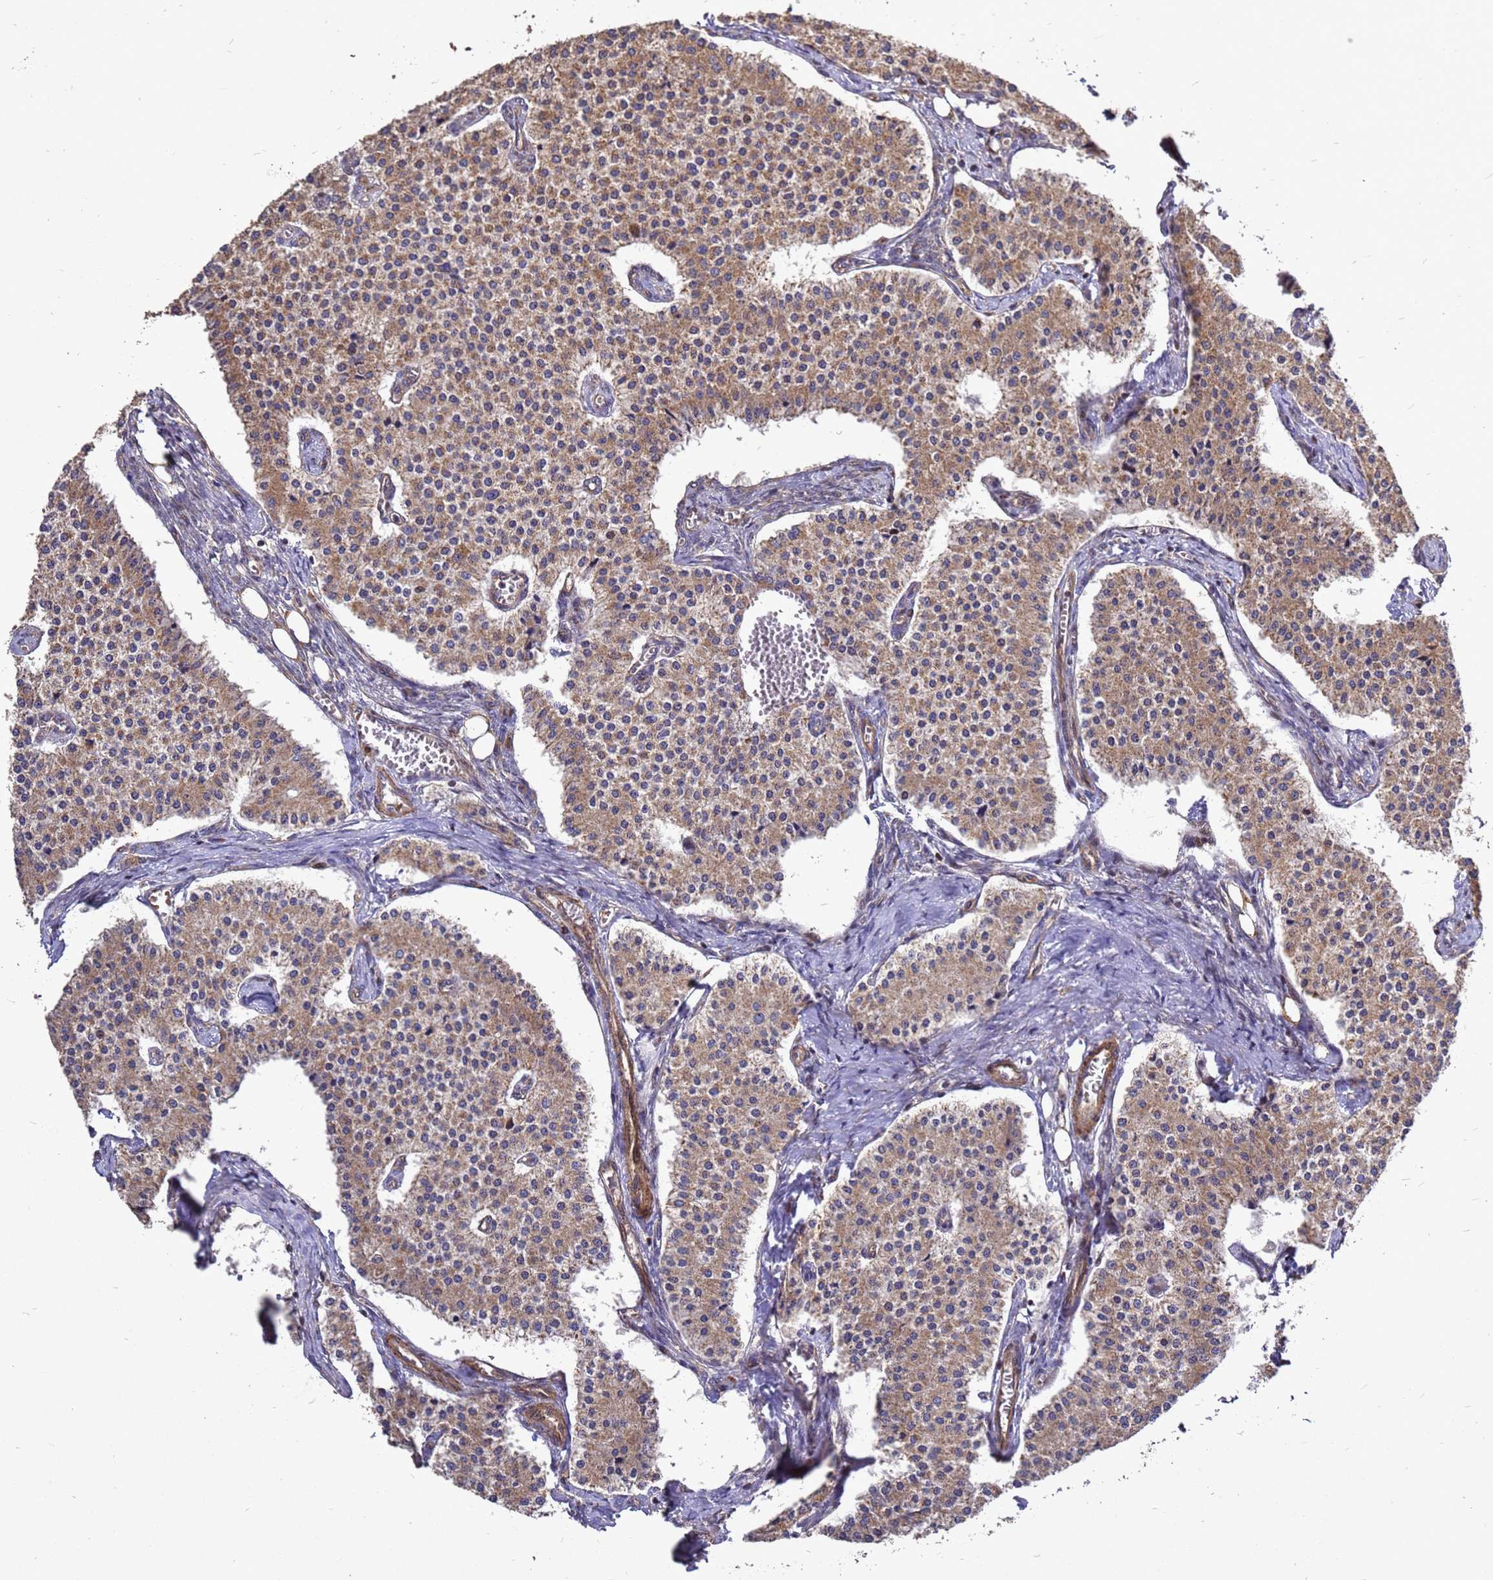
{"staining": {"intensity": "moderate", "quantity": ">75%", "location": "cytoplasmic/membranous"}, "tissue": "carcinoid", "cell_type": "Tumor cells", "image_type": "cancer", "snomed": [{"axis": "morphology", "description": "Carcinoid, malignant, NOS"}, {"axis": "topography", "description": "Colon"}], "caption": "Tumor cells show medium levels of moderate cytoplasmic/membranous expression in approximately >75% of cells in human malignant carcinoid.", "gene": "RSPRY1", "patient": {"sex": "female", "age": 52}}